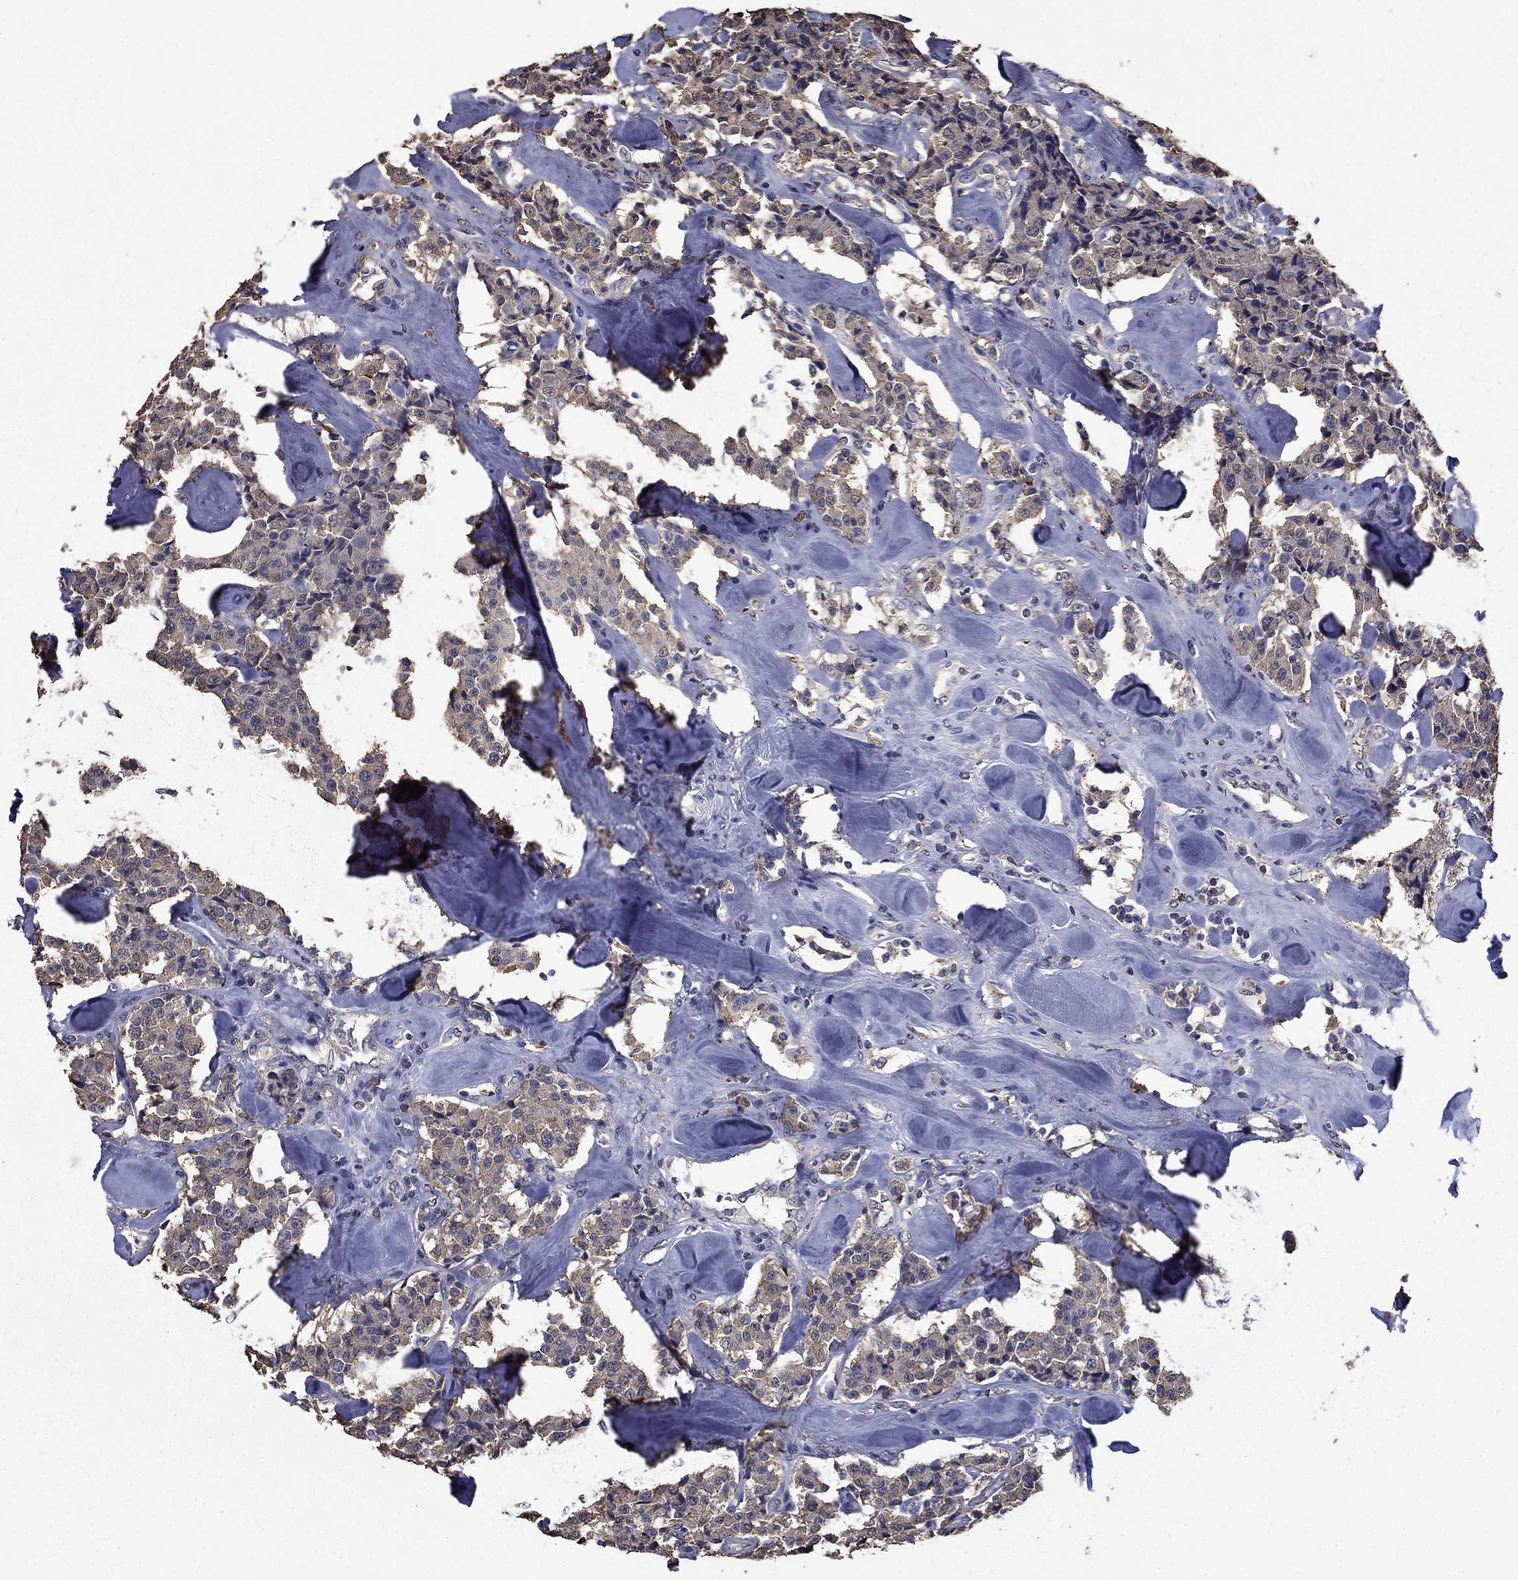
{"staining": {"intensity": "weak", "quantity": "<25%", "location": "cytoplasmic/membranous"}, "tissue": "carcinoid", "cell_type": "Tumor cells", "image_type": "cancer", "snomed": [{"axis": "morphology", "description": "Carcinoid, malignant, NOS"}, {"axis": "topography", "description": "Pancreas"}], "caption": "The immunohistochemistry (IHC) histopathology image has no significant positivity in tumor cells of carcinoid tissue.", "gene": "MFAP3L", "patient": {"sex": "male", "age": 41}}